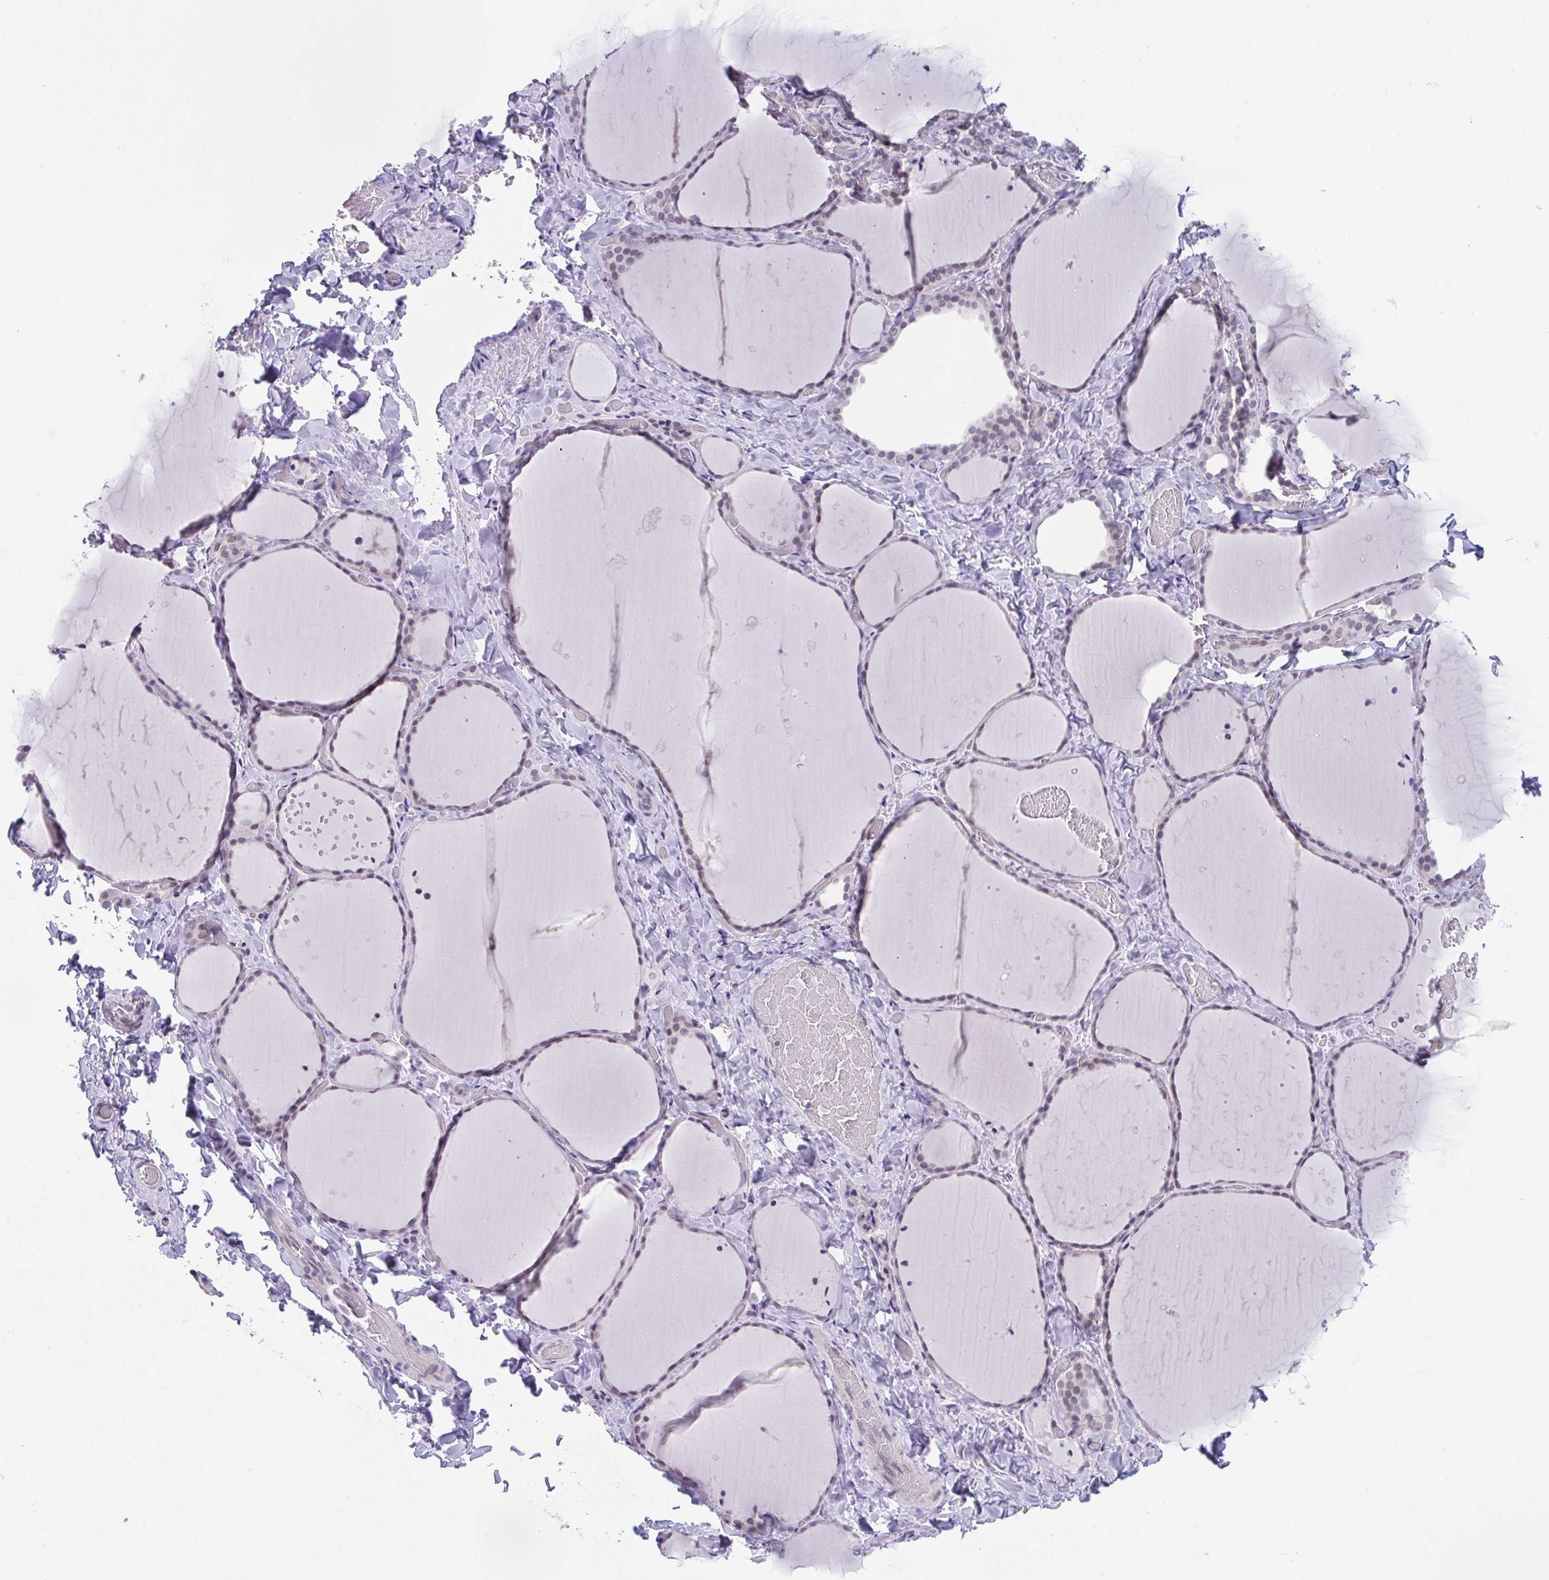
{"staining": {"intensity": "weak", "quantity": "<25%", "location": "nuclear"}, "tissue": "thyroid gland", "cell_type": "Glandular cells", "image_type": "normal", "snomed": [{"axis": "morphology", "description": "Normal tissue, NOS"}, {"axis": "topography", "description": "Thyroid gland"}], "caption": "Immunohistochemistry of normal human thyroid gland demonstrates no expression in glandular cells.", "gene": "BMAL2", "patient": {"sex": "female", "age": 36}}